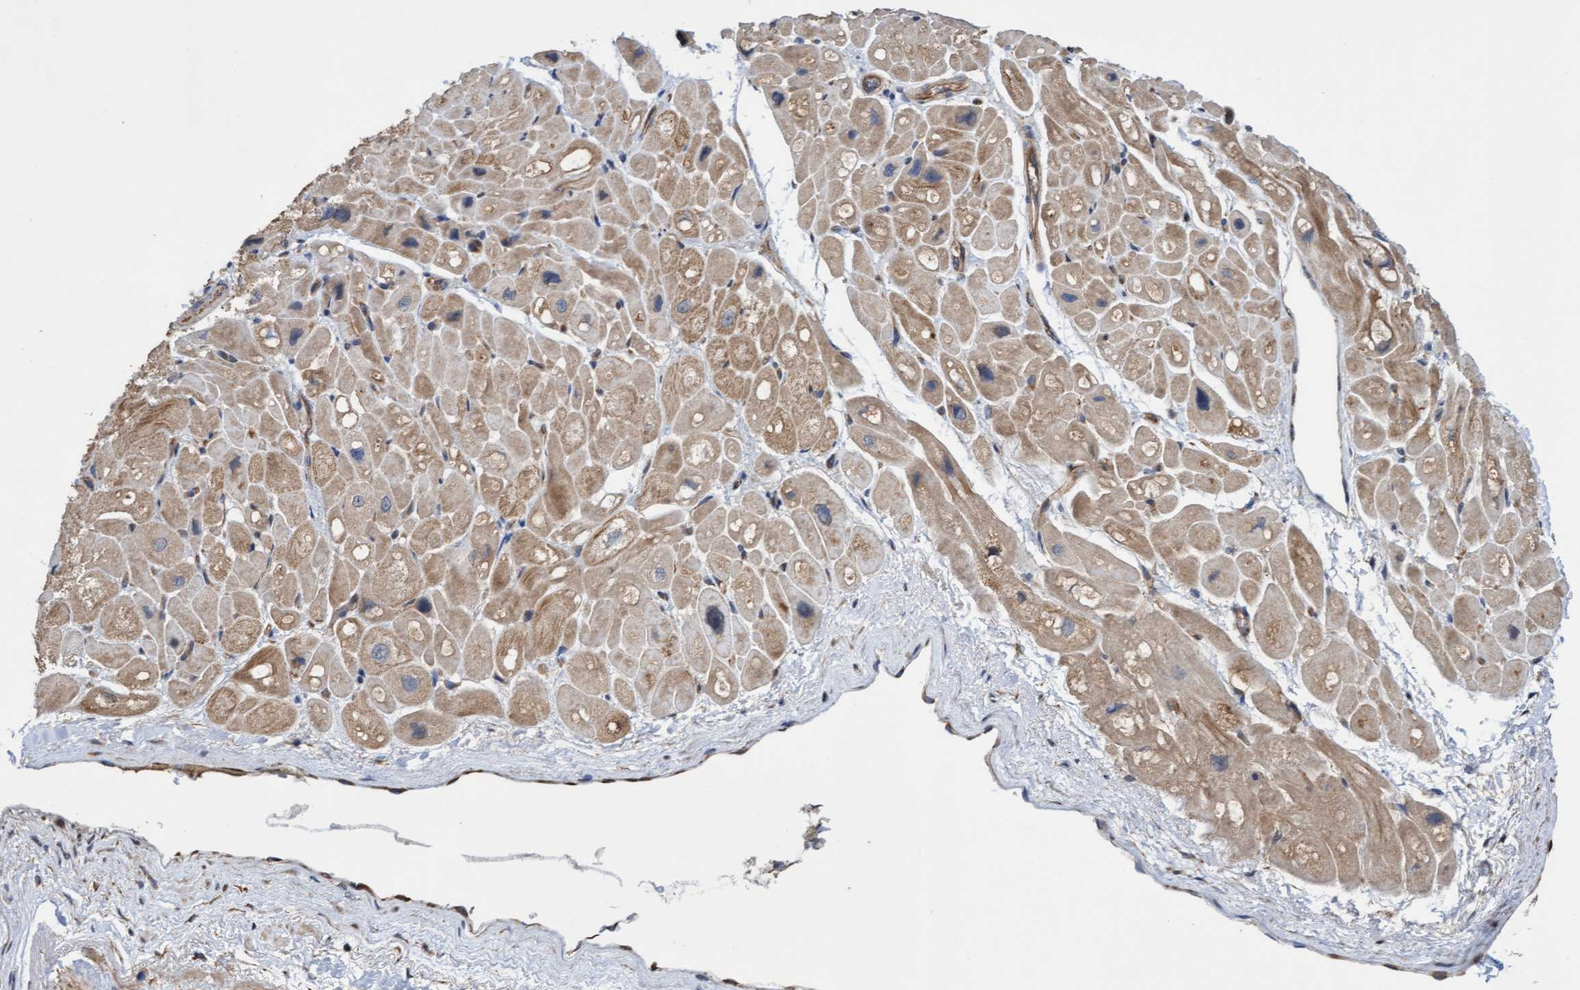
{"staining": {"intensity": "moderate", "quantity": "25%-75%", "location": "cytoplasmic/membranous"}, "tissue": "heart muscle", "cell_type": "Cardiomyocytes", "image_type": "normal", "snomed": [{"axis": "morphology", "description": "Normal tissue, NOS"}, {"axis": "topography", "description": "Heart"}], "caption": "Moderate cytoplasmic/membranous positivity for a protein is identified in approximately 25%-75% of cardiomyocytes of normal heart muscle using immunohistochemistry (IHC).", "gene": "ITFG1", "patient": {"sex": "male", "age": 49}}